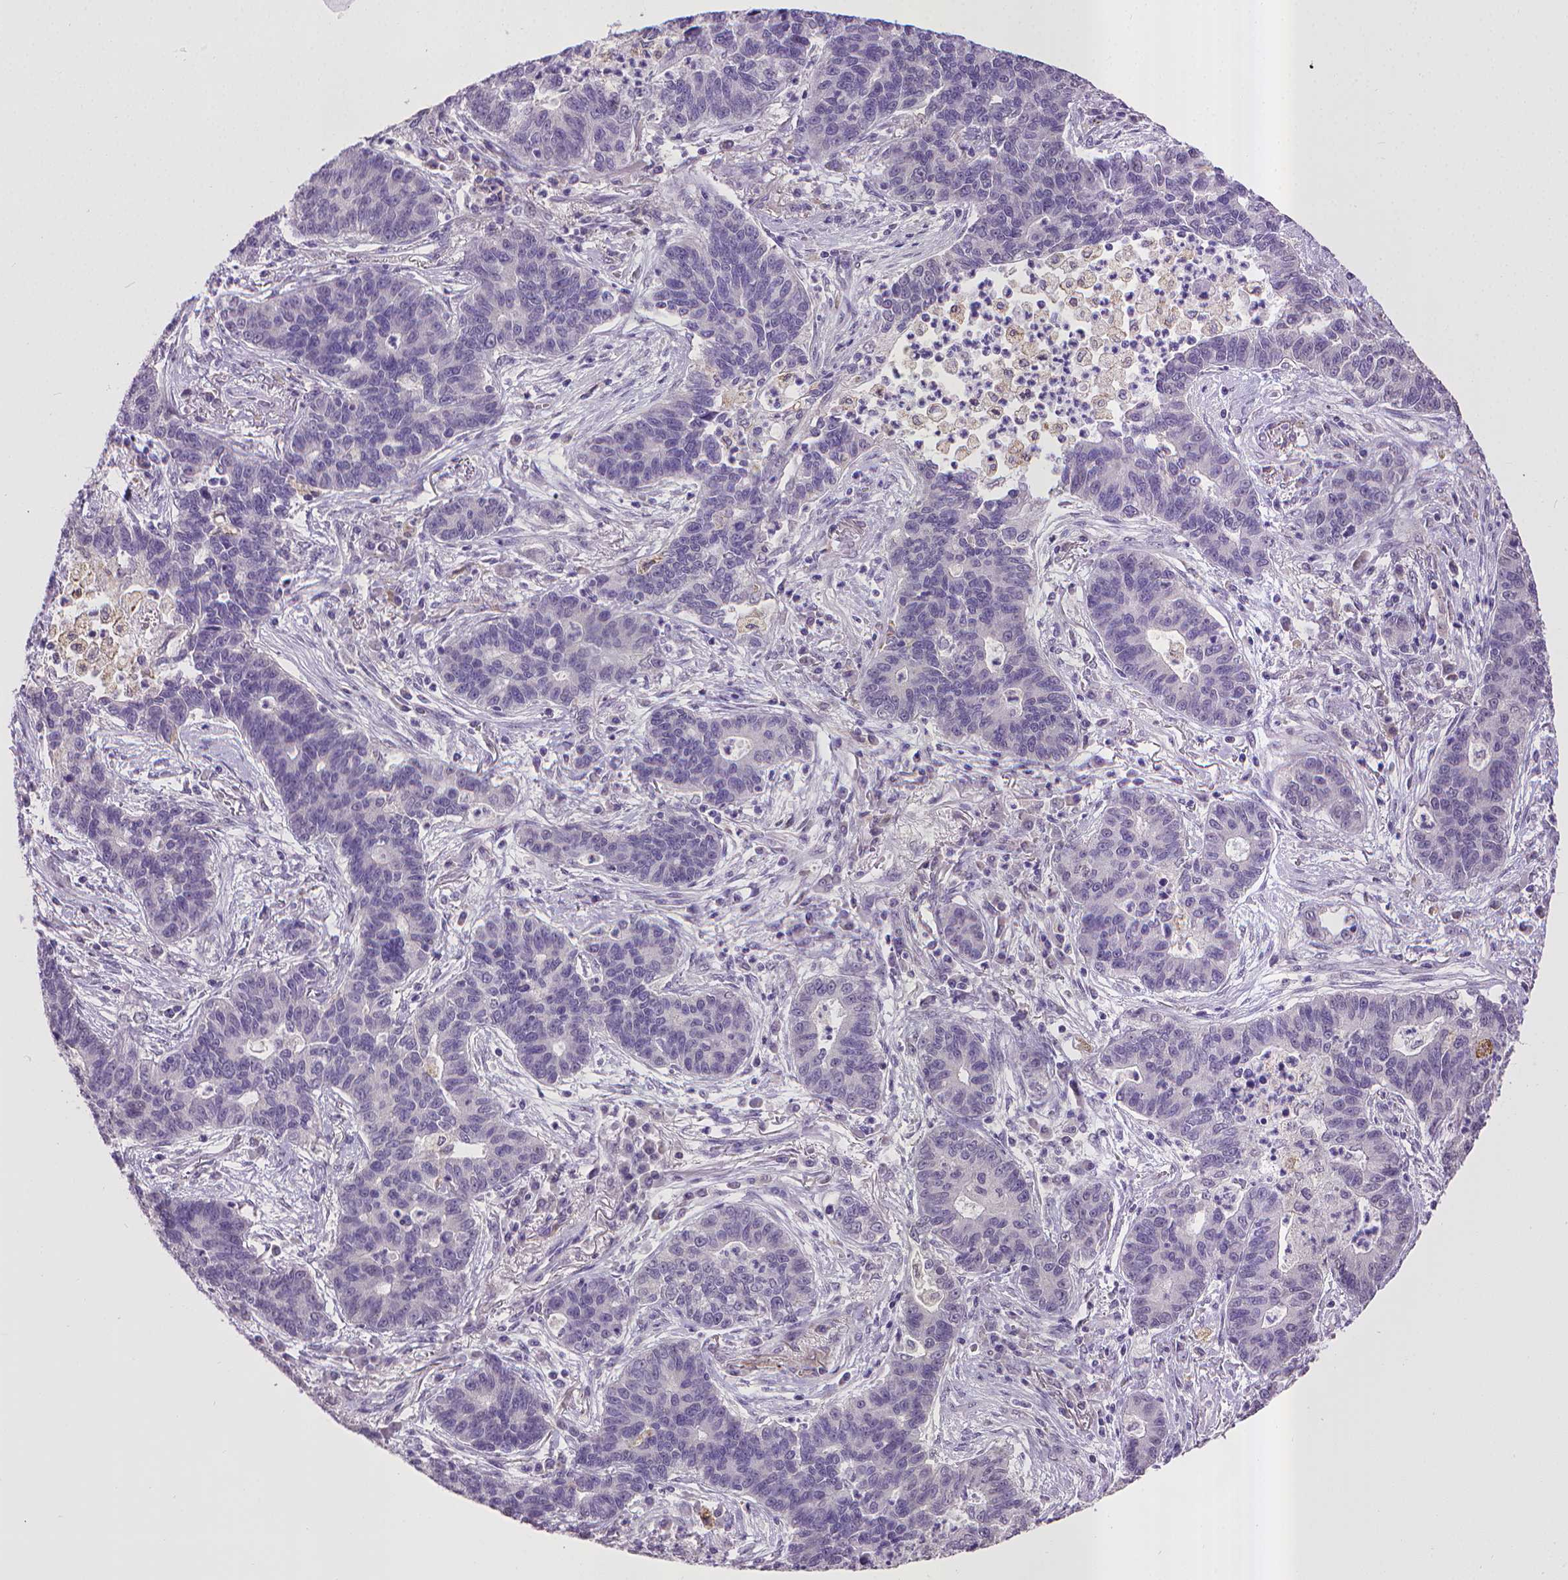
{"staining": {"intensity": "negative", "quantity": "none", "location": "none"}, "tissue": "lung cancer", "cell_type": "Tumor cells", "image_type": "cancer", "snomed": [{"axis": "morphology", "description": "Adenocarcinoma, NOS"}, {"axis": "topography", "description": "Lung"}], "caption": "Histopathology image shows no significant protein staining in tumor cells of lung cancer.", "gene": "KMO", "patient": {"sex": "female", "age": 57}}